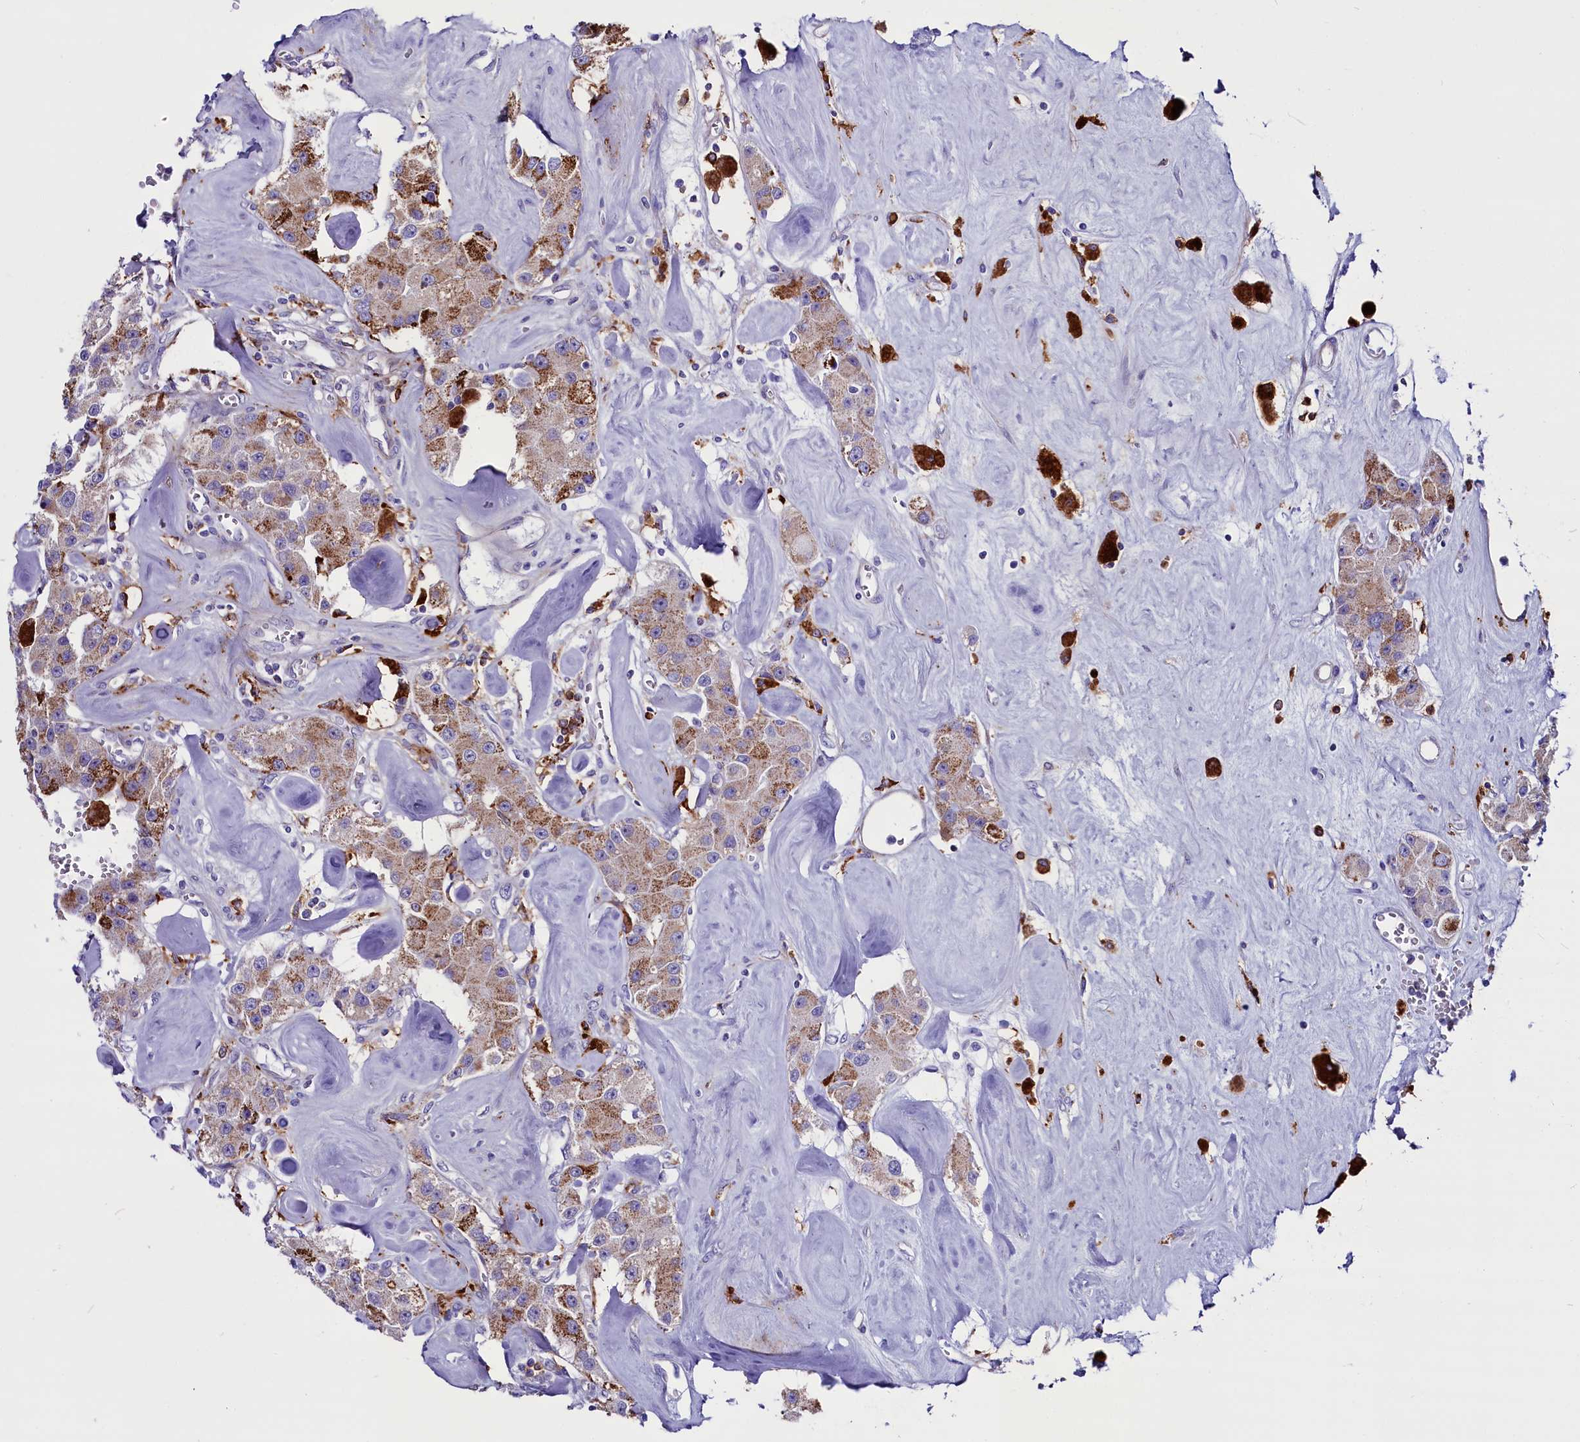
{"staining": {"intensity": "moderate", "quantity": ">75%", "location": "cytoplasmic/membranous"}, "tissue": "carcinoid", "cell_type": "Tumor cells", "image_type": "cancer", "snomed": [{"axis": "morphology", "description": "Carcinoid, malignant, NOS"}, {"axis": "topography", "description": "Pancreas"}], "caption": "Brown immunohistochemical staining in malignant carcinoid demonstrates moderate cytoplasmic/membranous staining in about >75% of tumor cells. (Stains: DAB (3,3'-diaminobenzidine) in brown, nuclei in blue, Microscopy: brightfield microscopy at high magnification).", "gene": "IL20RA", "patient": {"sex": "male", "age": 41}}